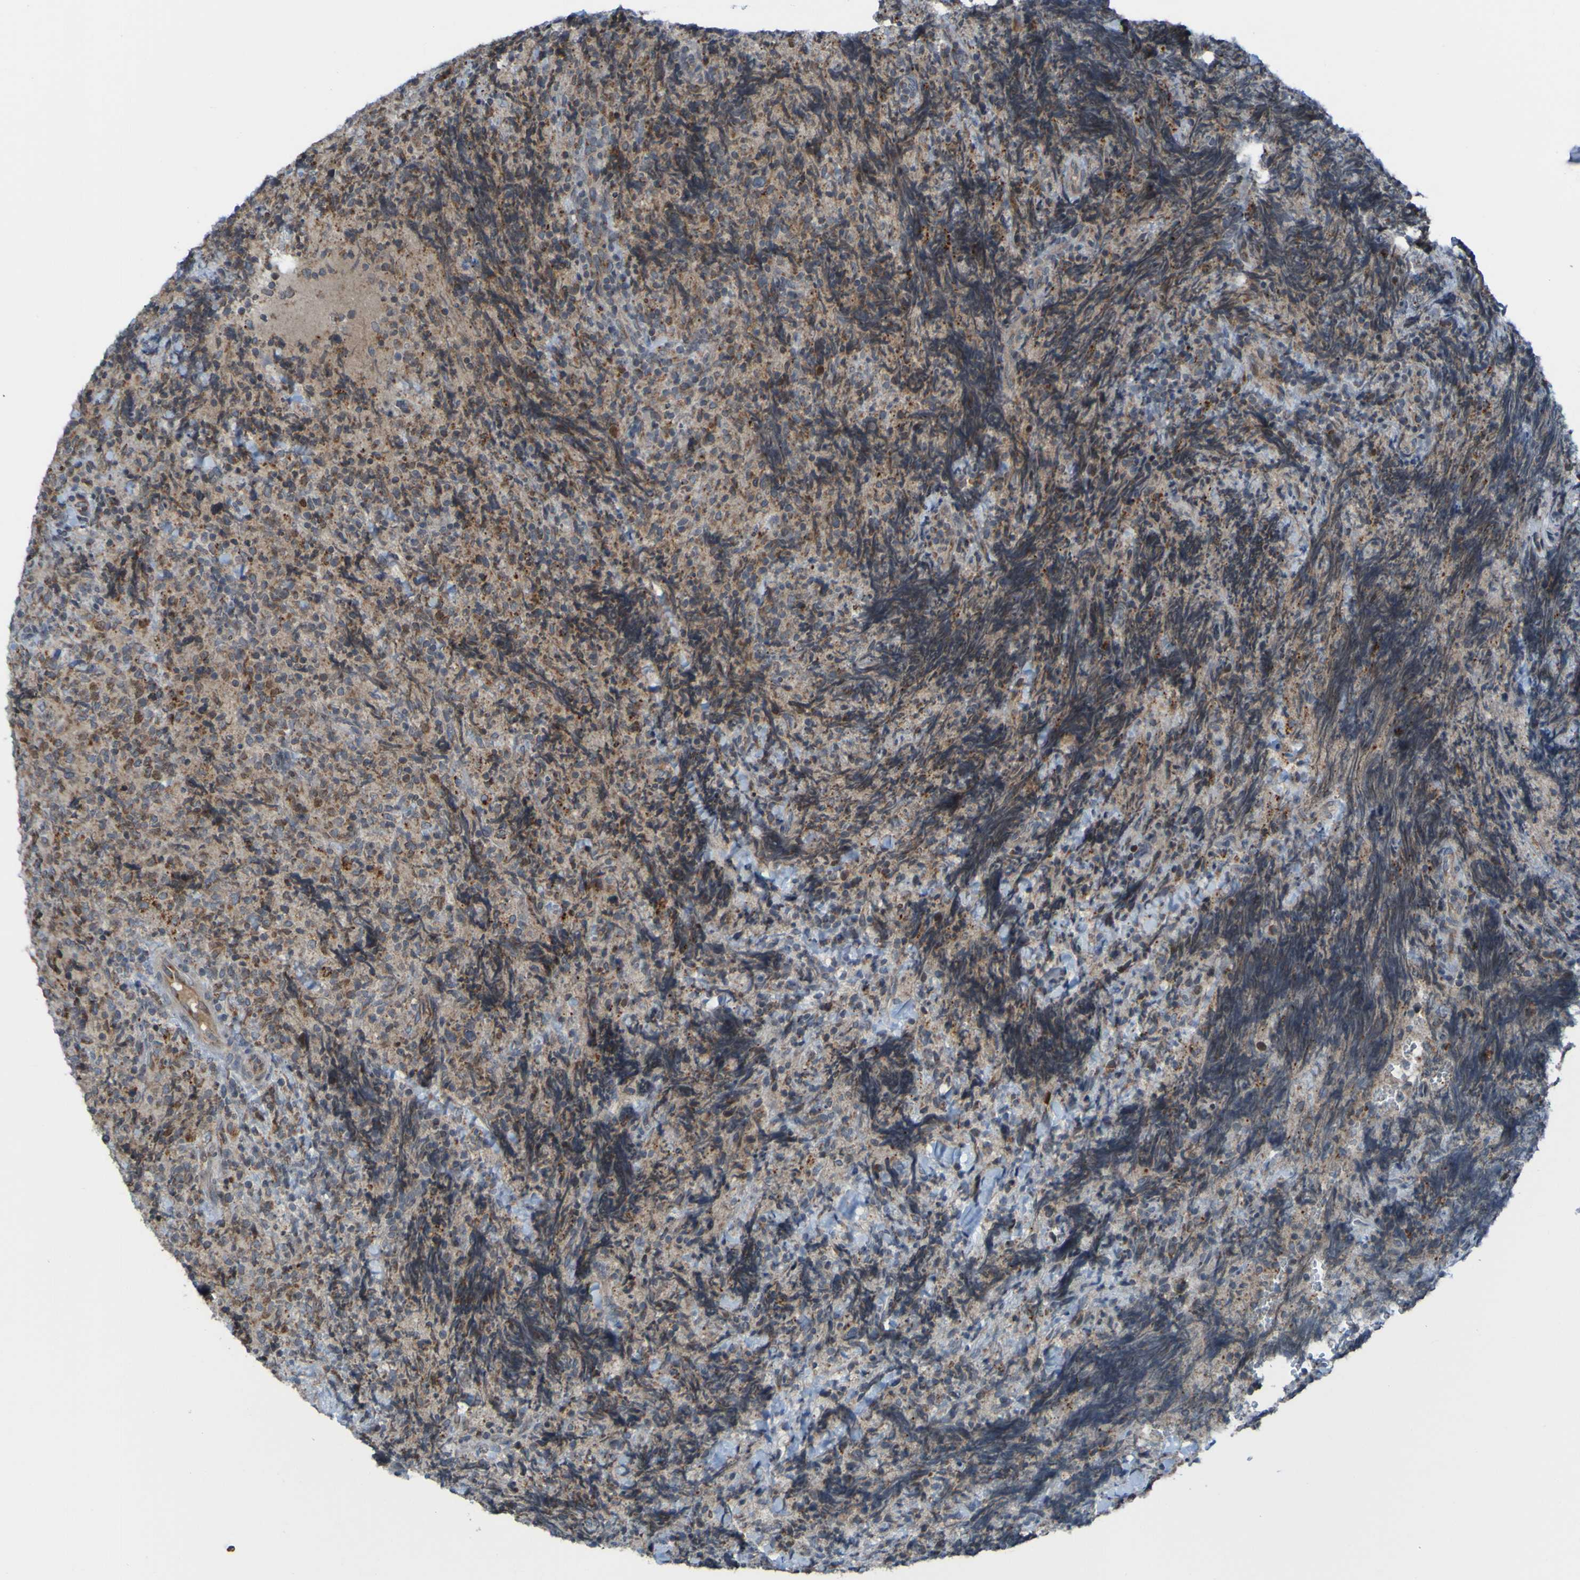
{"staining": {"intensity": "weak", "quantity": "<25%", "location": "cytoplasmic/membranous"}, "tissue": "lymphoma", "cell_type": "Tumor cells", "image_type": "cancer", "snomed": [{"axis": "morphology", "description": "Malignant lymphoma, non-Hodgkin's type, High grade"}, {"axis": "topography", "description": "Tonsil"}], "caption": "This is an immunohistochemistry photomicrograph of human high-grade malignant lymphoma, non-Hodgkin's type. There is no positivity in tumor cells.", "gene": "UNG", "patient": {"sex": "female", "age": 36}}